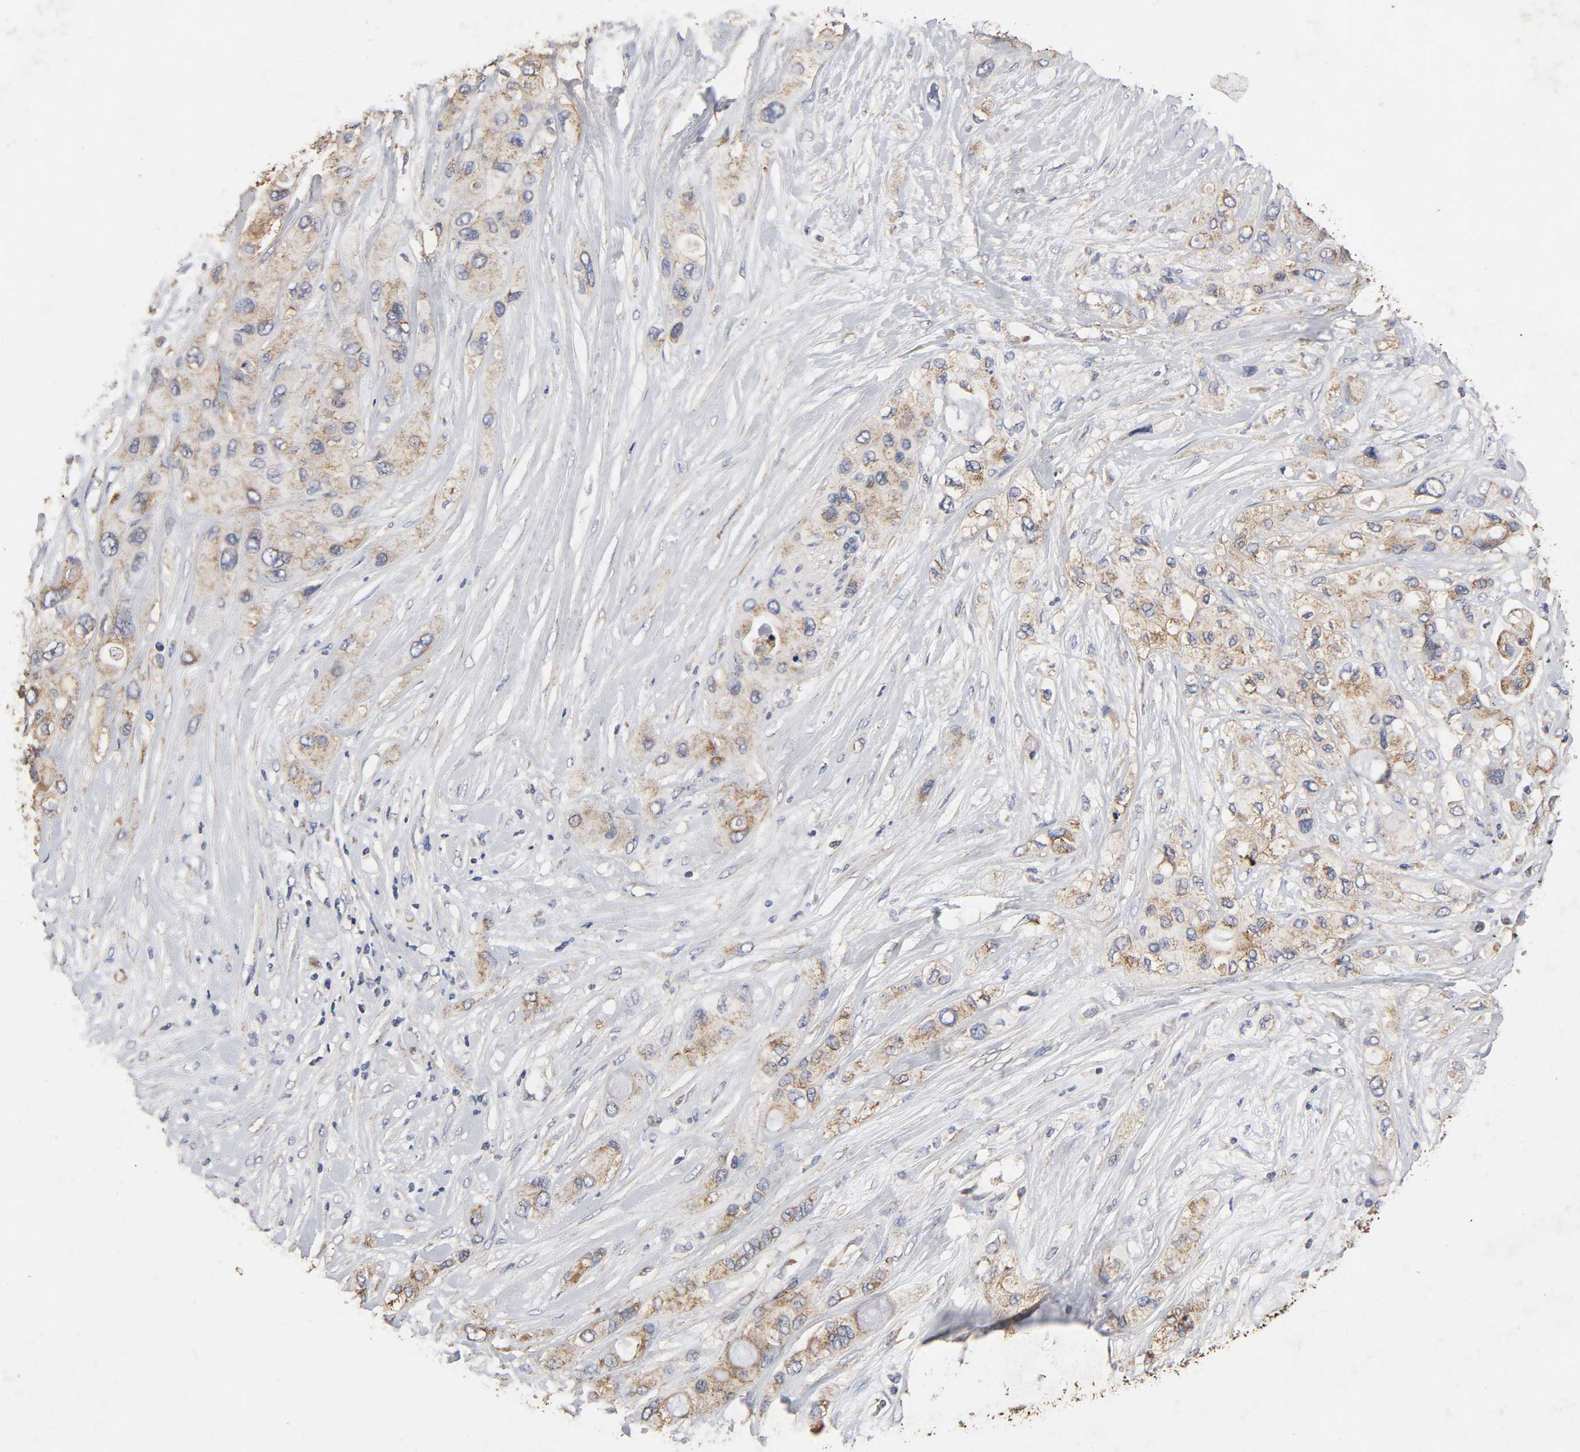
{"staining": {"intensity": "moderate", "quantity": "25%-75%", "location": "cytoplasmic/membranous"}, "tissue": "pancreatic cancer", "cell_type": "Tumor cells", "image_type": "cancer", "snomed": [{"axis": "morphology", "description": "Adenocarcinoma, NOS"}, {"axis": "topography", "description": "Pancreas"}], "caption": "Immunohistochemistry (IHC) micrograph of human pancreatic adenocarcinoma stained for a protein (brown), which displays medium levels of moderate cytoplasmic/membranous staining in about 25%-75% of tumor cells.", "gene": "CYCS", "patient": {"sex": "female", "age": 59}}